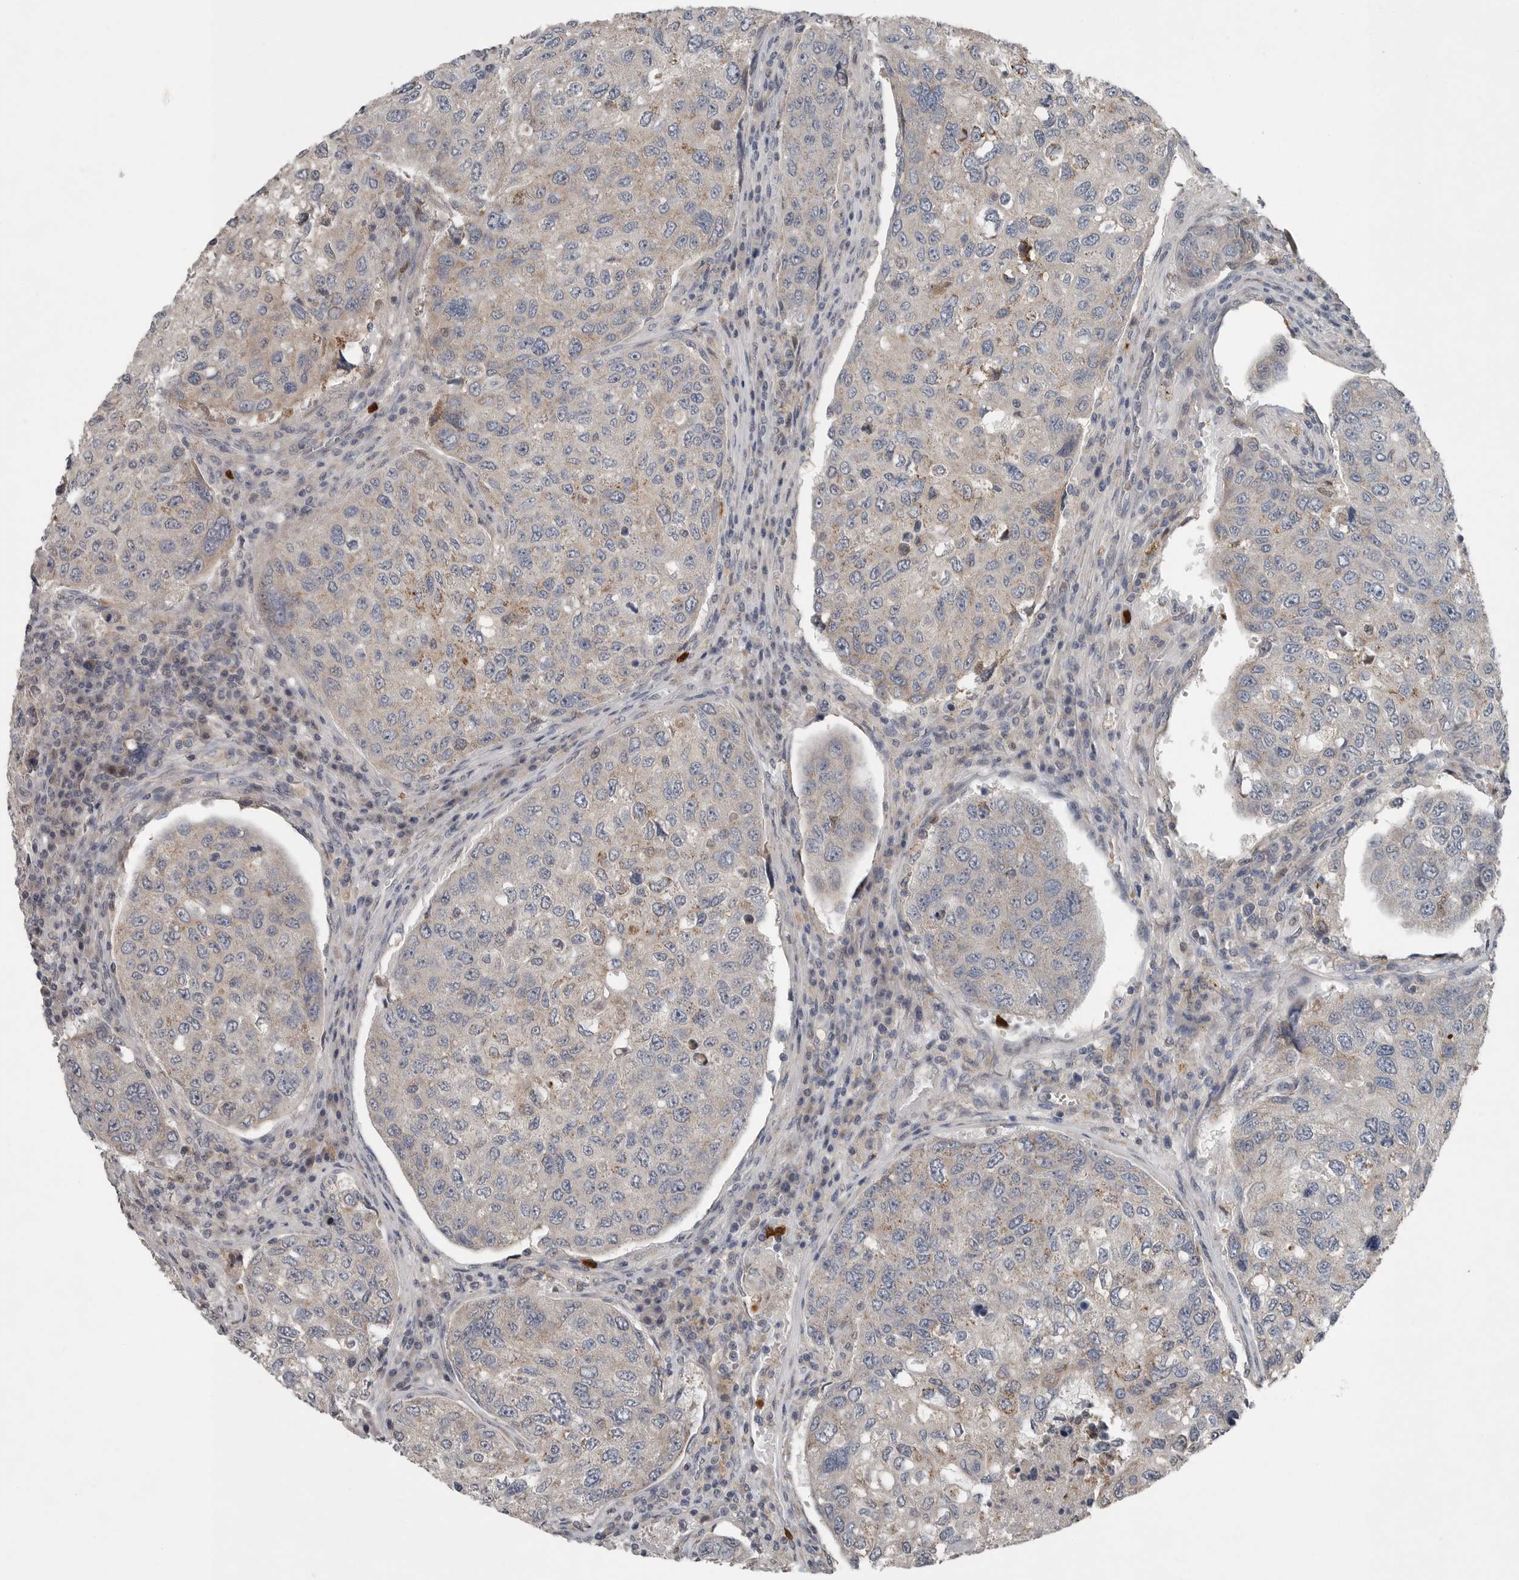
{"staining": {"intensity": "weak", "quantity": "<25%", "location": "cytoplasmic/membranous"}, "tissue": "urothelial cancer", "cell_type": "Tumor cells", "image_type": "cancer", "snomed": [{"axis": "morphology", "description": "Urothelial carcinoma, High grade"}, {"axis": "topography", "description": "Lymph node"}, {"axis": "topography", "description": "Urinary bladder"}], "caption": "Immunohistochemistry (IHC) image of urothelial cancer stained for a protein (brown), which demonstrates no expression in tumor cells. The staining was performed using DAB to visualize the protein expression in brown, while the nuclei were stained in blue with hematoxylin (Magnification: 20x).", "gene": "SCP2", "patient": {"sex": "male", "age": 51}}